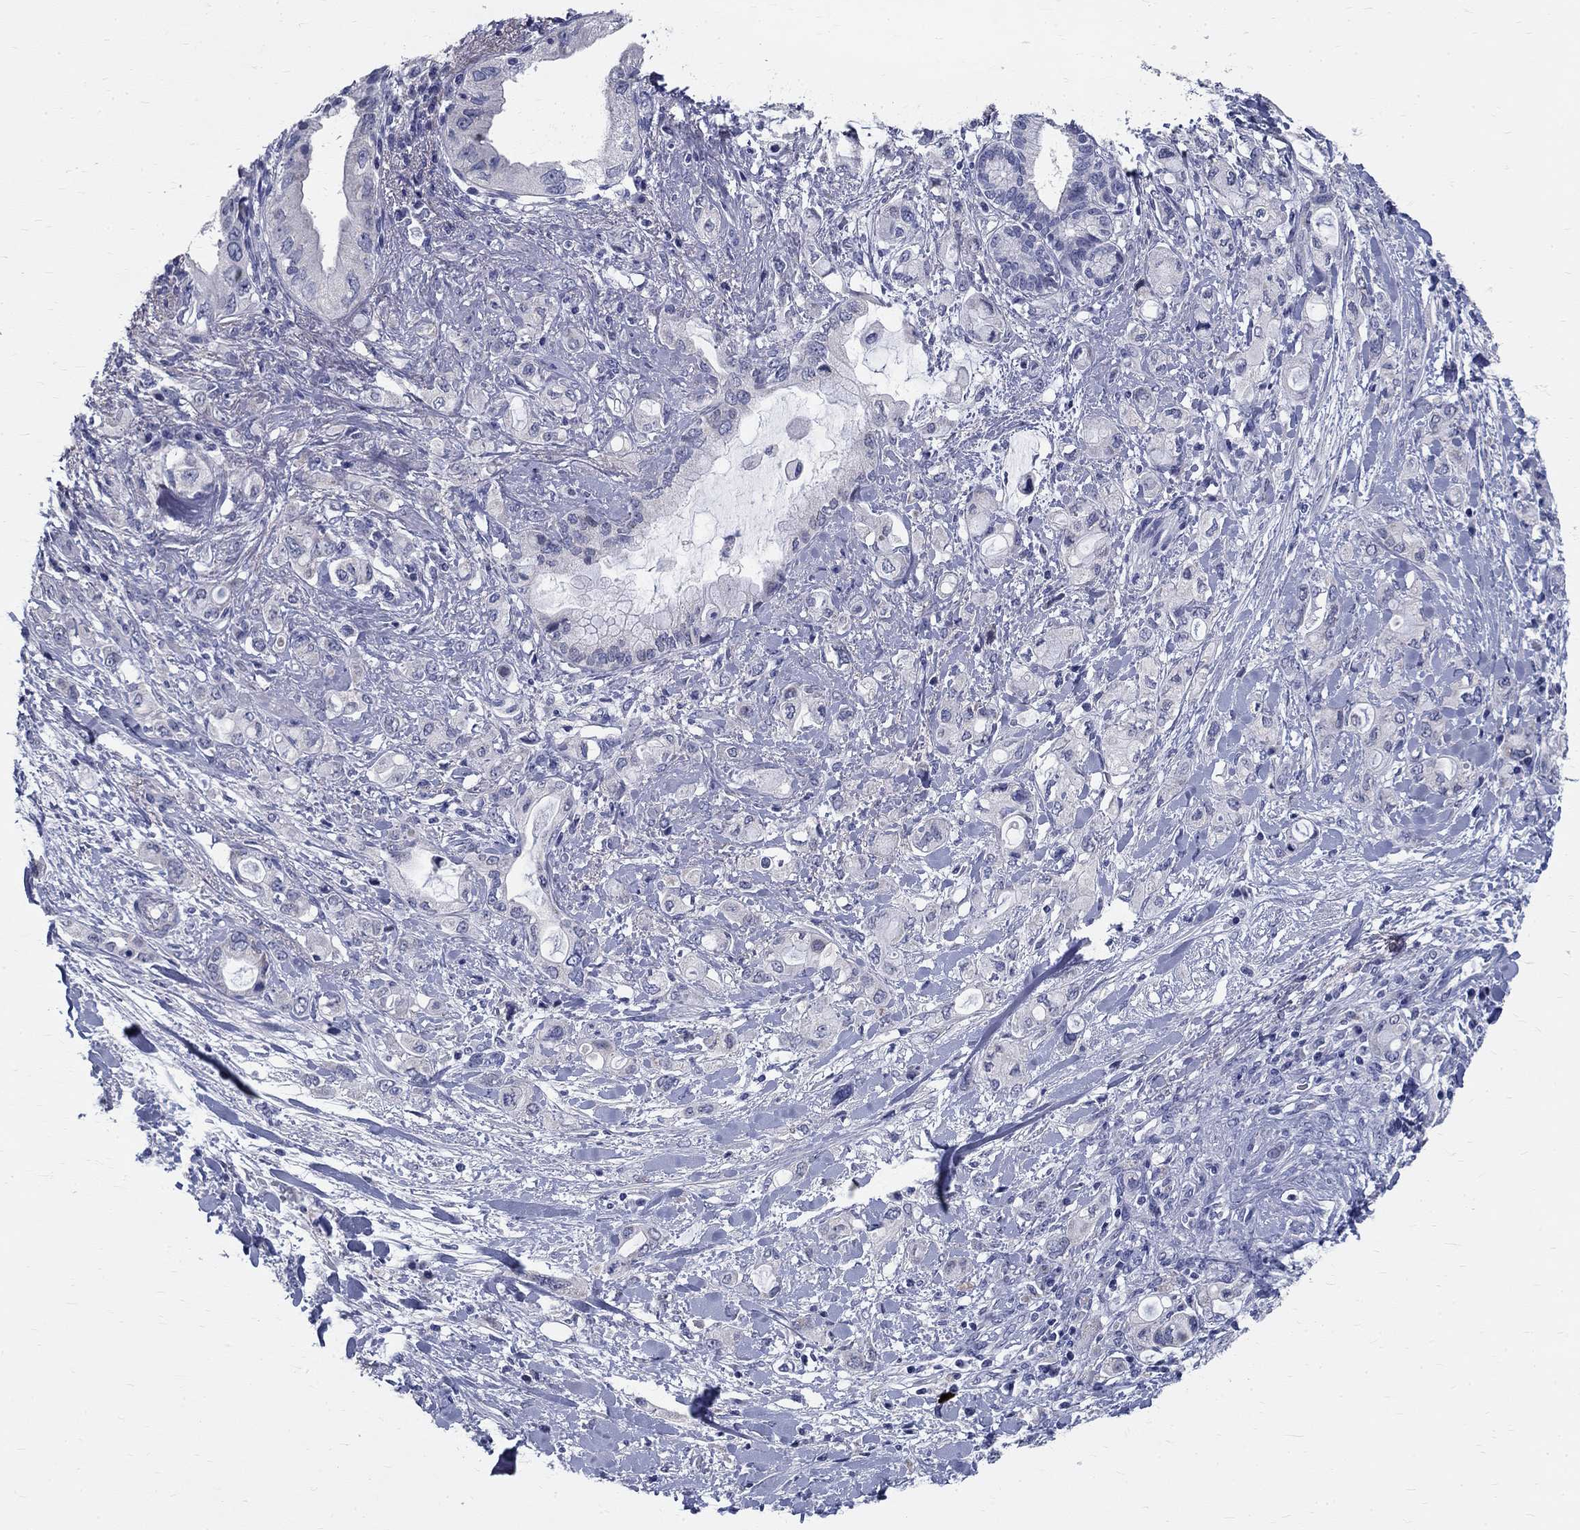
{"staining": {"intensity": "negative", "quantity": "none", "location": "none"}, "tissue": "pancreatic cancer", "cell_type": "Tumor cells", "image_type": "cancer", "snomed": [{"axis": "morphology", "description": "Adenocarcinoma, NOS"}, {"axis": "topography", "description": "Pancreas"}], "caption": "The immunohistochemistry (IHC) histopathology image has no significant expression in tumor cells of pancreatic cancer (adenocarcinoma) tissue.", "gene": "TGM4", "patient": {"sex": "female", "age": 56}}